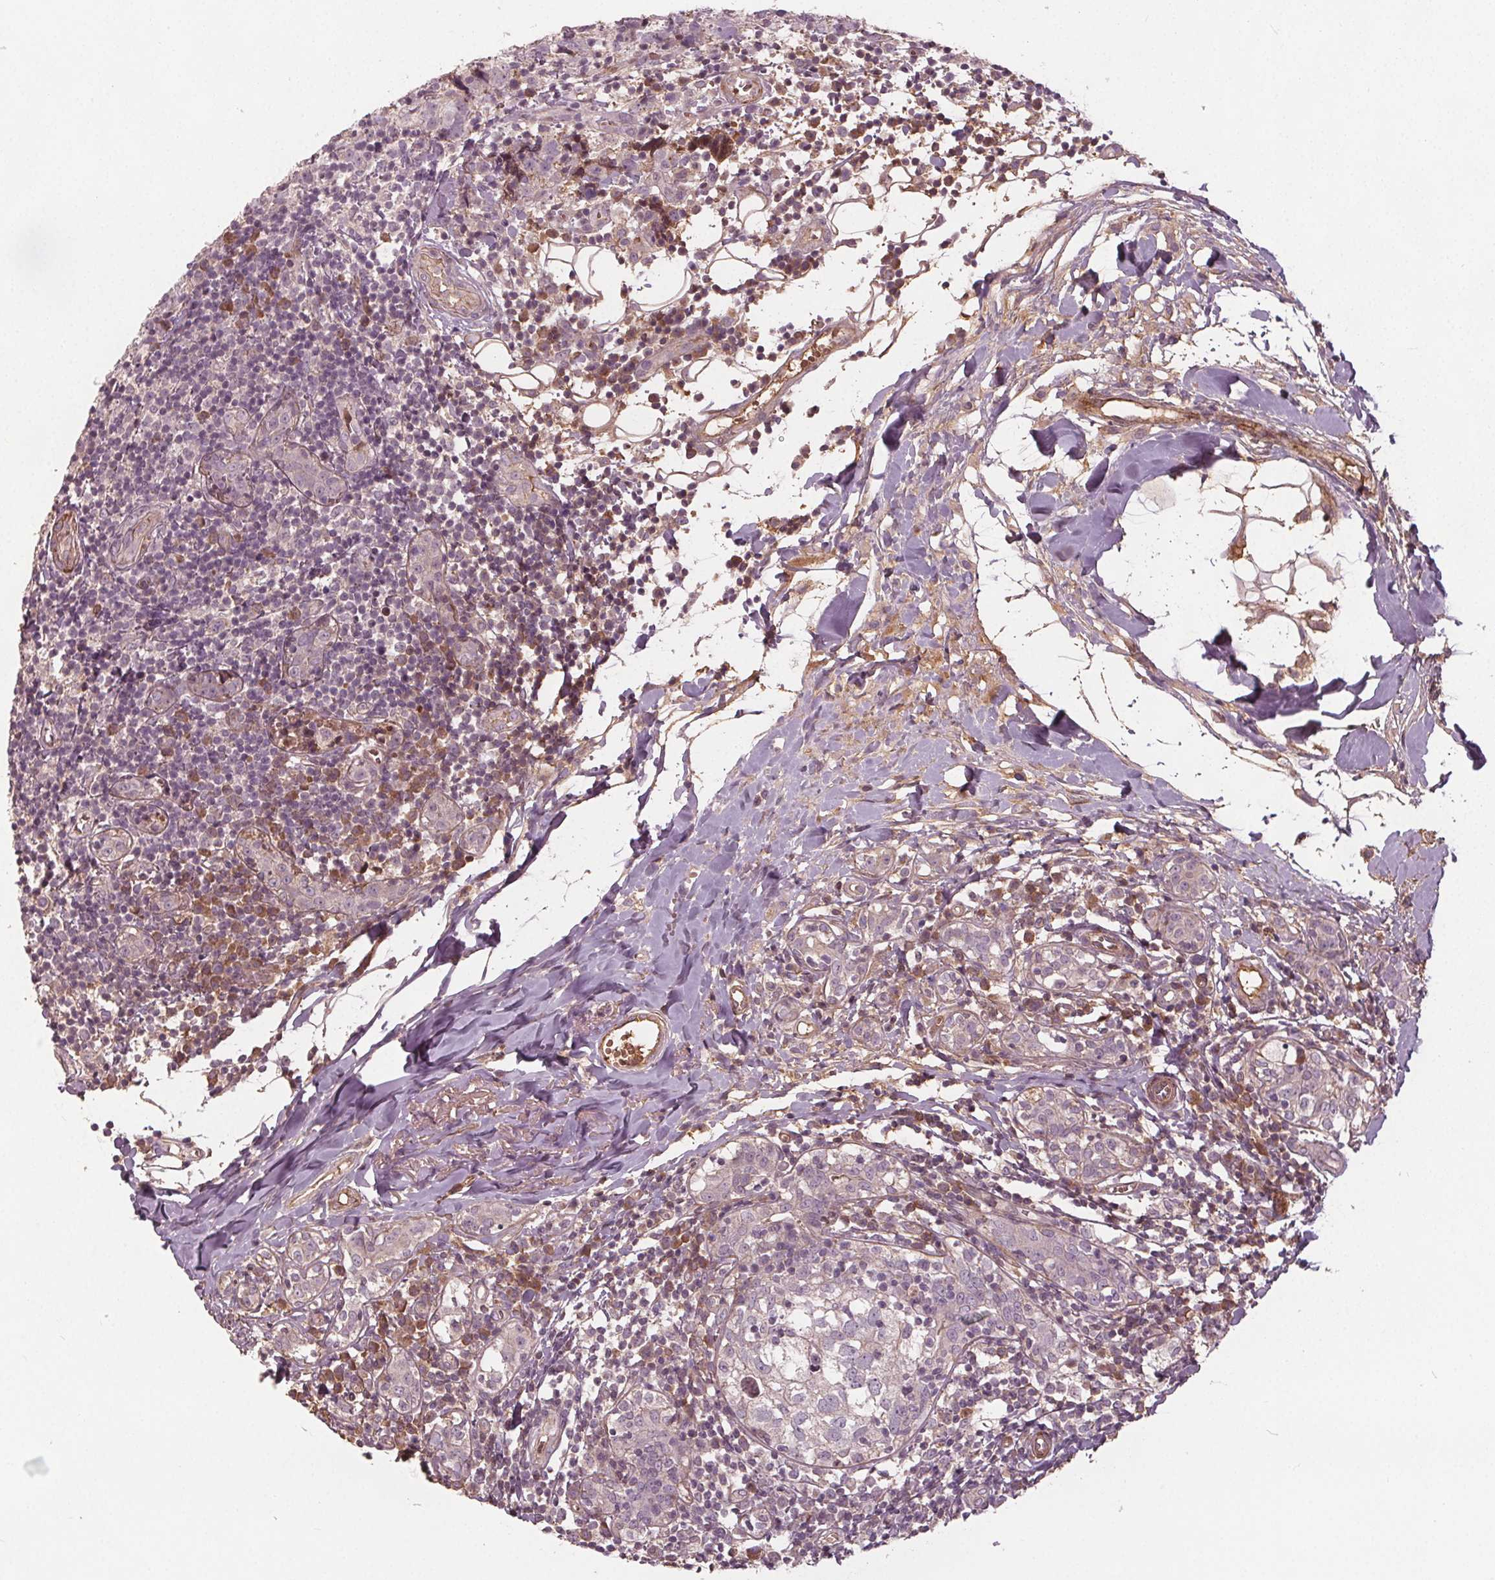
{"staining": {"intensity": "negative", "quantity": "none", "location": "none"}, "tissue": "breast cancer", "cell_type": "Tumor cells", "image_type": "cancer", "snomed": [{"axis": "morphology", "description": "Duct carcinoma"}, {"axis": "topography", "description": "Breast"}], "caption": "This is a micrograph of immunohistochemistry (IHC) staining of breast cancer, which shows no positivity in tumor cells.", "gene": "PDGFD", "patient": {"sex": "female", "age": 30}}